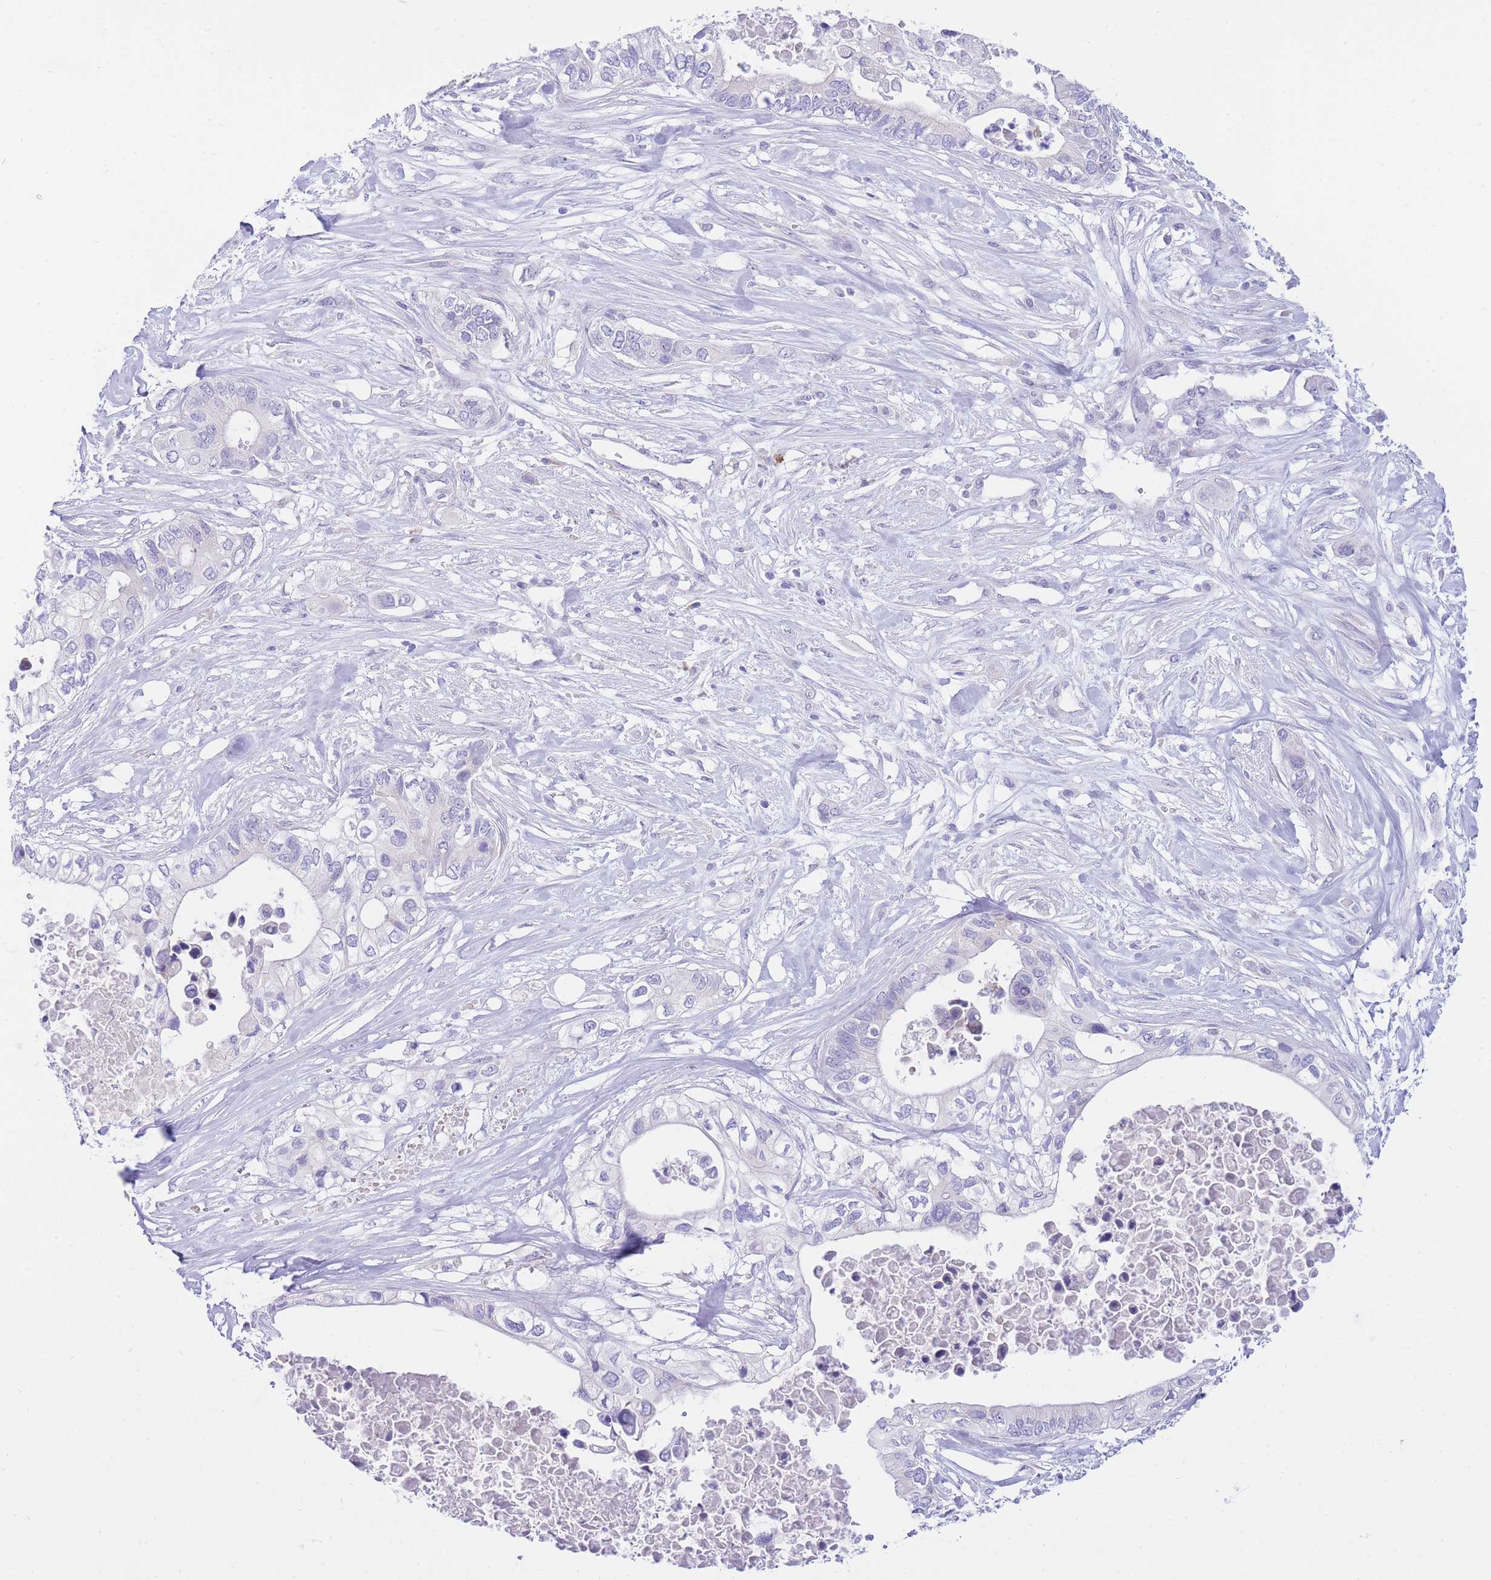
{"staining": {"intensity": "negative", "quantity": "none", "location": "none"}, "tissue": "pancreatic cancer", "cell_type": "Tumor cells", "image_type": "cancer", "snomed": [{"axis": "morphology", "description": "Adenocarcinoma, NOS"}, {"axis": "topography", "description": "Pancreas"}], "caption": "Pancreatic cancer was stained to show a protein in brown. There is no significant staining in tumor cells. (DAB immunohistochemistry, high magnification).", "gene": "SSUH2", "patient": {"sex": "female", "age": 63}}